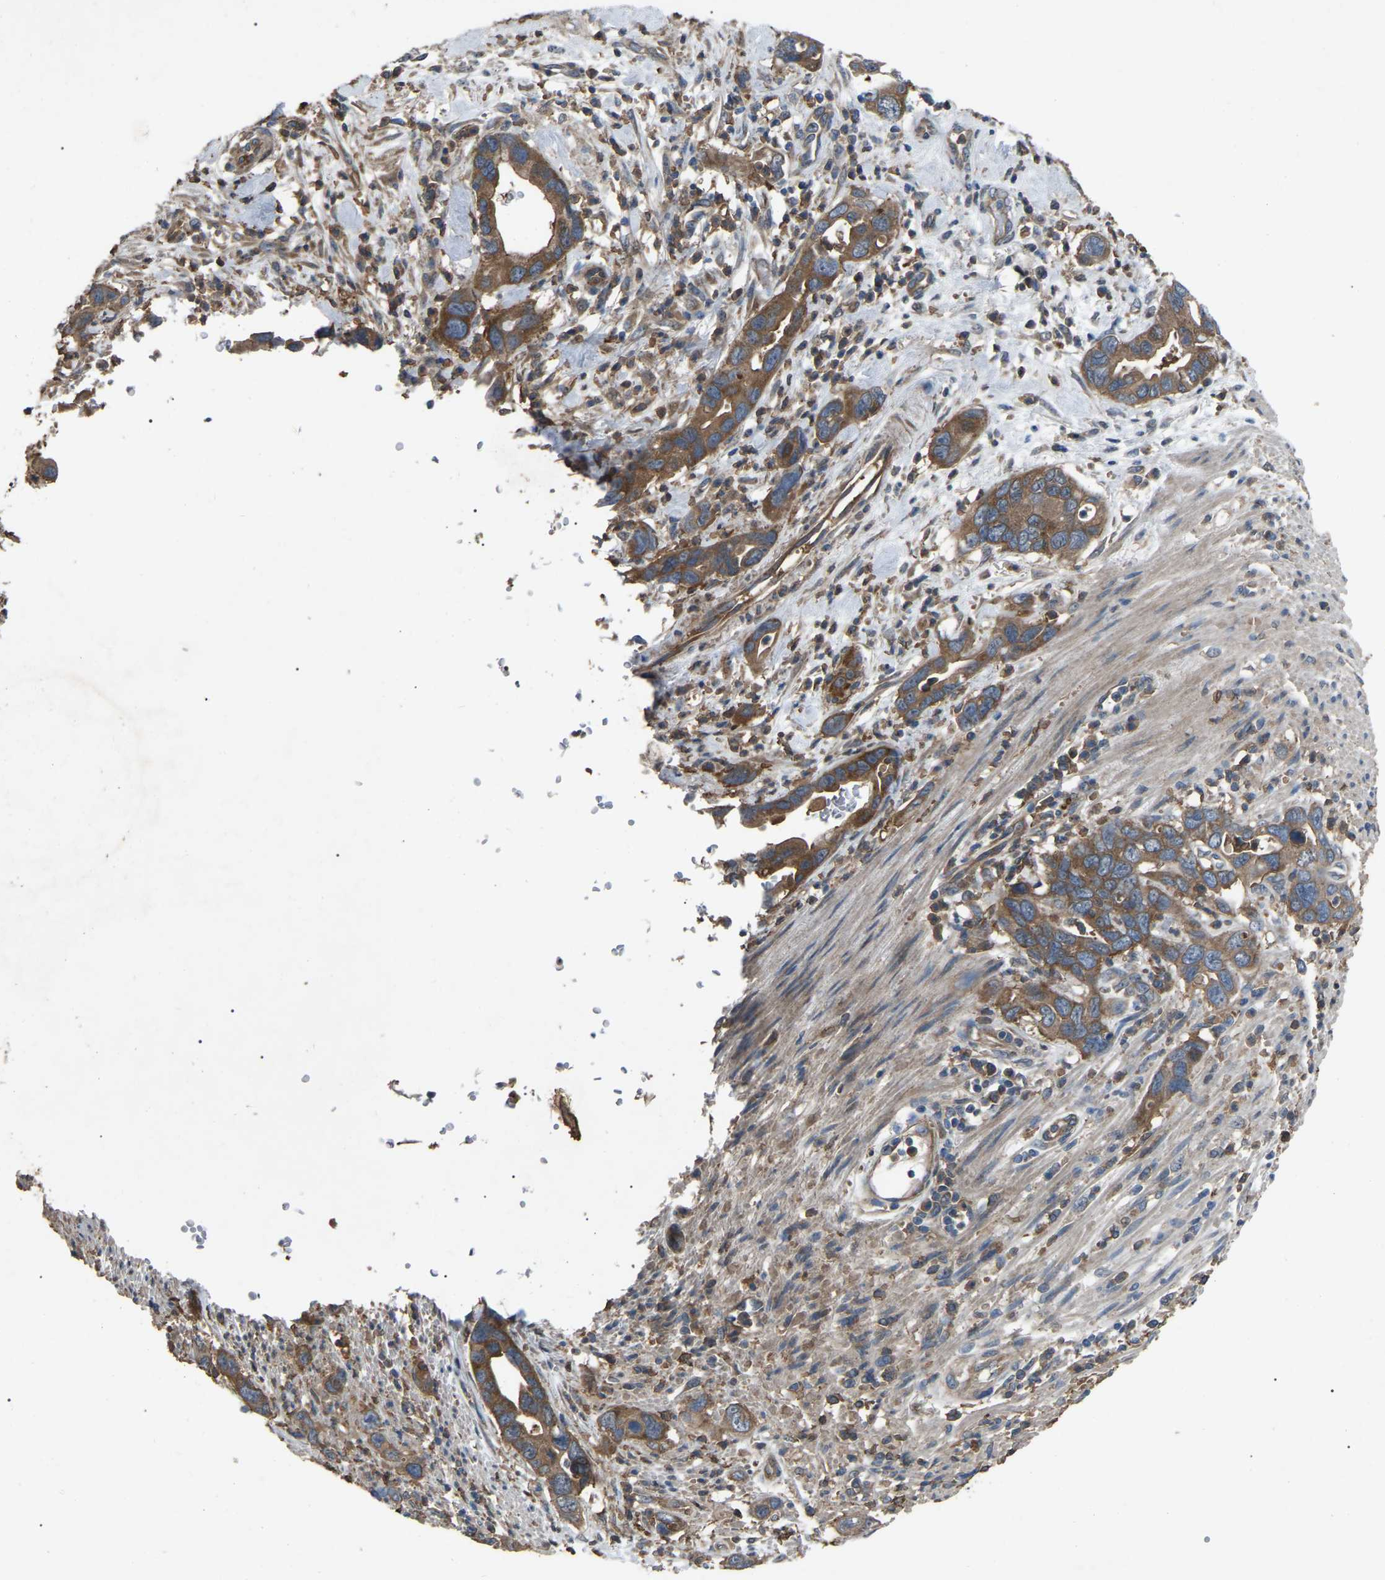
{"staining": {"intensity": "strong", "quantity": ">75%", "location": "cytoplasmic/membranous"}, "tissue": "pancreatic cancer", "cell_type": "Tumor cells", "image_type": "cancer", "snomed": [{"axis": "morphology", "description": "Adenocarcinoma, NOS"}, {"axis": "topography", "description": "Pancreas"}], "caption": "Immunohistochemical staining of pancreatic cancer shows strong cytoplasmic/membranous protein expression in approximately >75% of tumor cells. (DAB (3,3'-diaminobenzidine) IHC with brightfield microscopy, high magnification).", "gene": "AIMP1", "patient": {"sex": "female", "age": 70}}